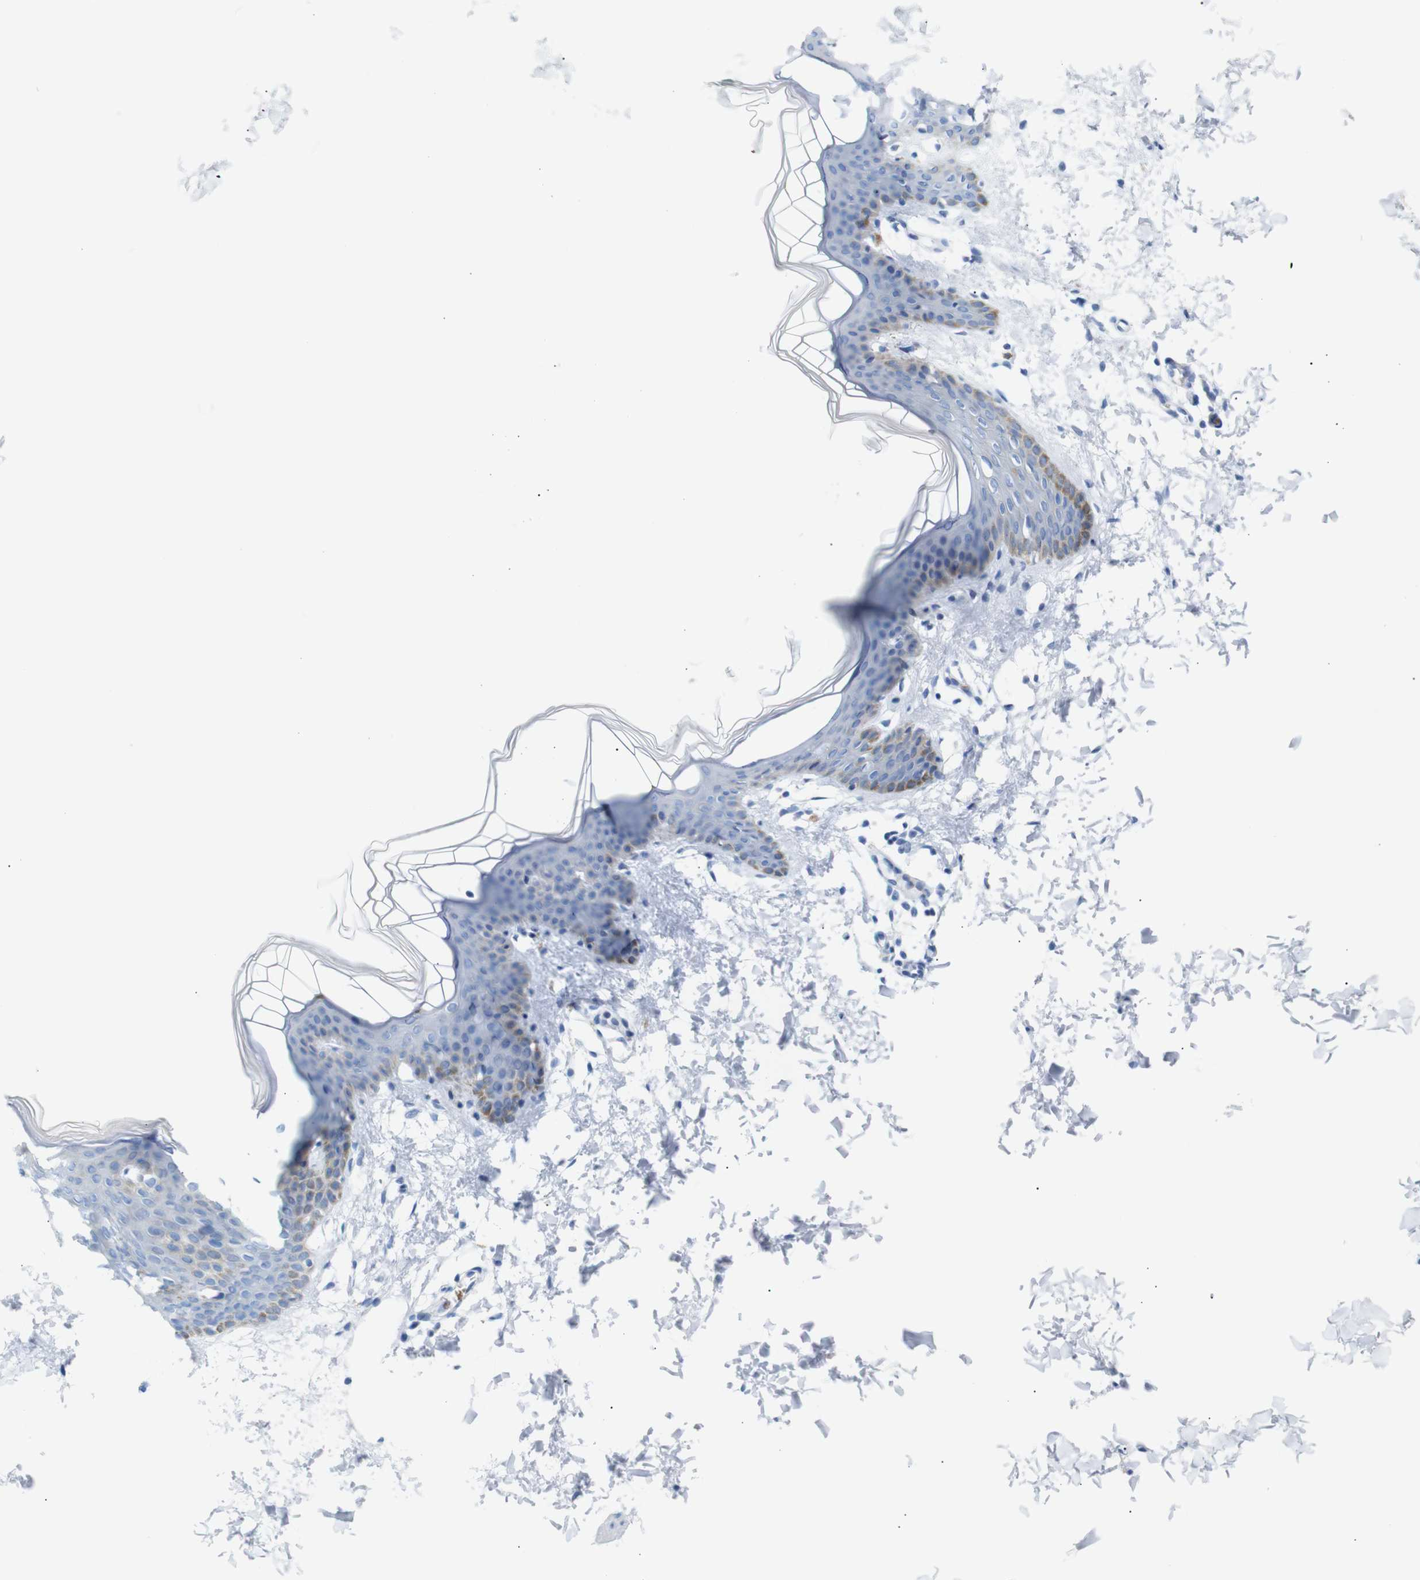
{"staining": {"intensity": "negative", "quantity": "none", "location": "none"}, "tissue": "skin", "cell_type": "Fibroblasts", "image_type": "normal", "snomed": [{"axis": "morphology", "description": "Normal tissue, NOS"}, {"axis": "topography", "description": "Skin"}], "caption": "This is an IHC histopathology image of benign human skin. There is no staining in fibroblasts.", "gene": "ERVMER34", "patient": {"sex": "female", "age": 17}}